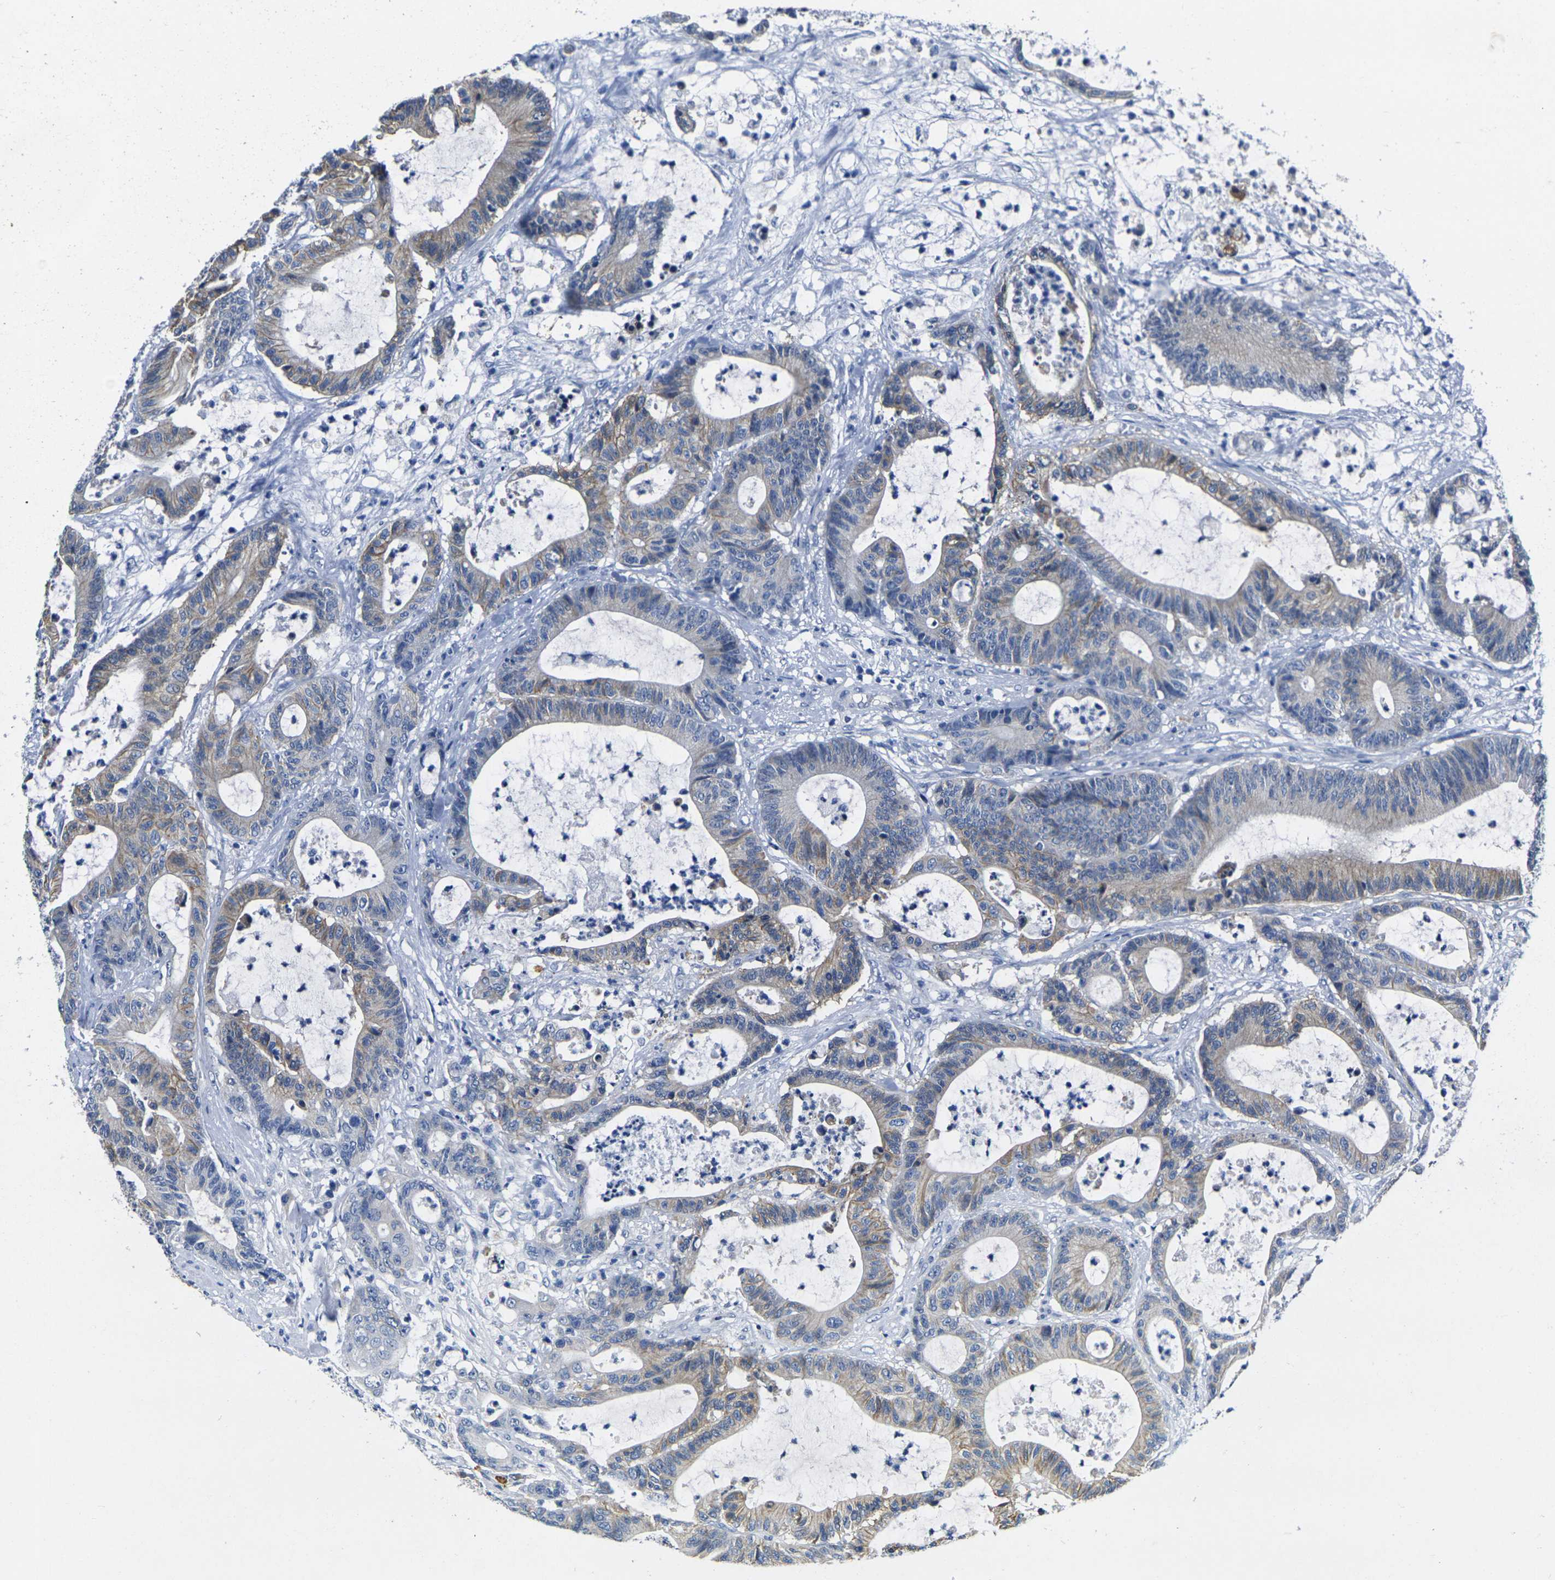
{"staining": {"intensity": "moderate", "quantity": "25%-75%", "location": "cytoplasmic/membranous"}, "tissue": "colorectal cancer", "cell_type": "Tumor cells", "image_type": "cancer", "snomed": [{"axis": "morphology", "description": "Adenocarcinoma, NOS"}, {"axis": "topography", "description": "Colon"}], "caption": "Colorectal cancer tissue shows moderate cytoplasmic/membranous positivity in approximately 25%-75% of tumor cells, visualized by immunohistochemistry.", "gene": "NOCT", "patient": {"sex": "female", "age": 84}}